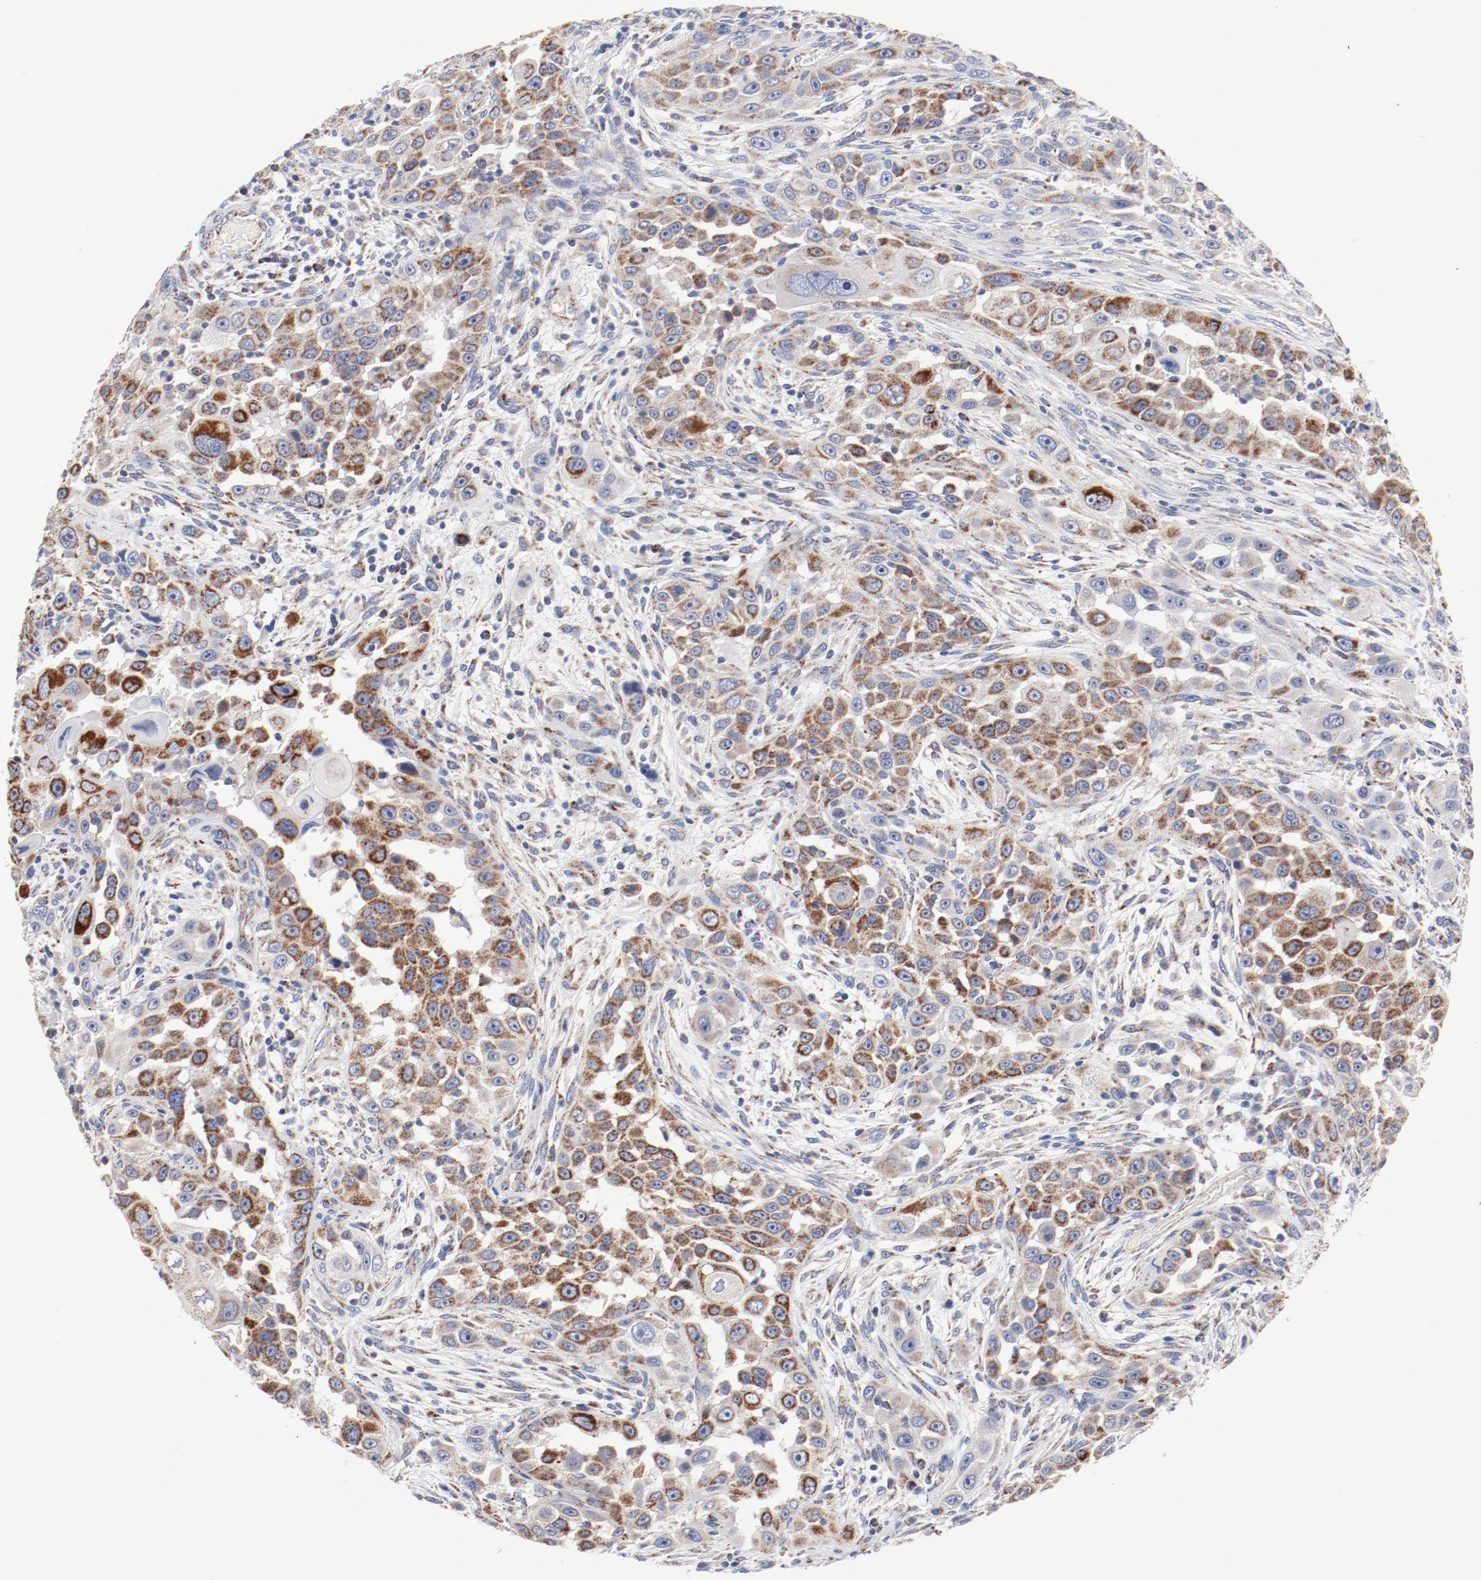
{"staining": {"intensity": "strong", "quantity": "25%-75%", "location": "cytoplasmic/membranous"}, "tissue": "head and neck cancer", "cell_type": "Tumor cells", "image_type": "cancer", "snomed": [{"axis": "morphology", "description": "Carcinoma, NOS"}, {"axis": "topography", "description": "Head-Neck"}], "caption": "Tumor cells reveal strong cytoplasmic/membranous expression in about 25%-75% of cells in head and neck carcinoma.", "gene": "NDUFV2", "patient": {"sex": "male", "age": 87}}